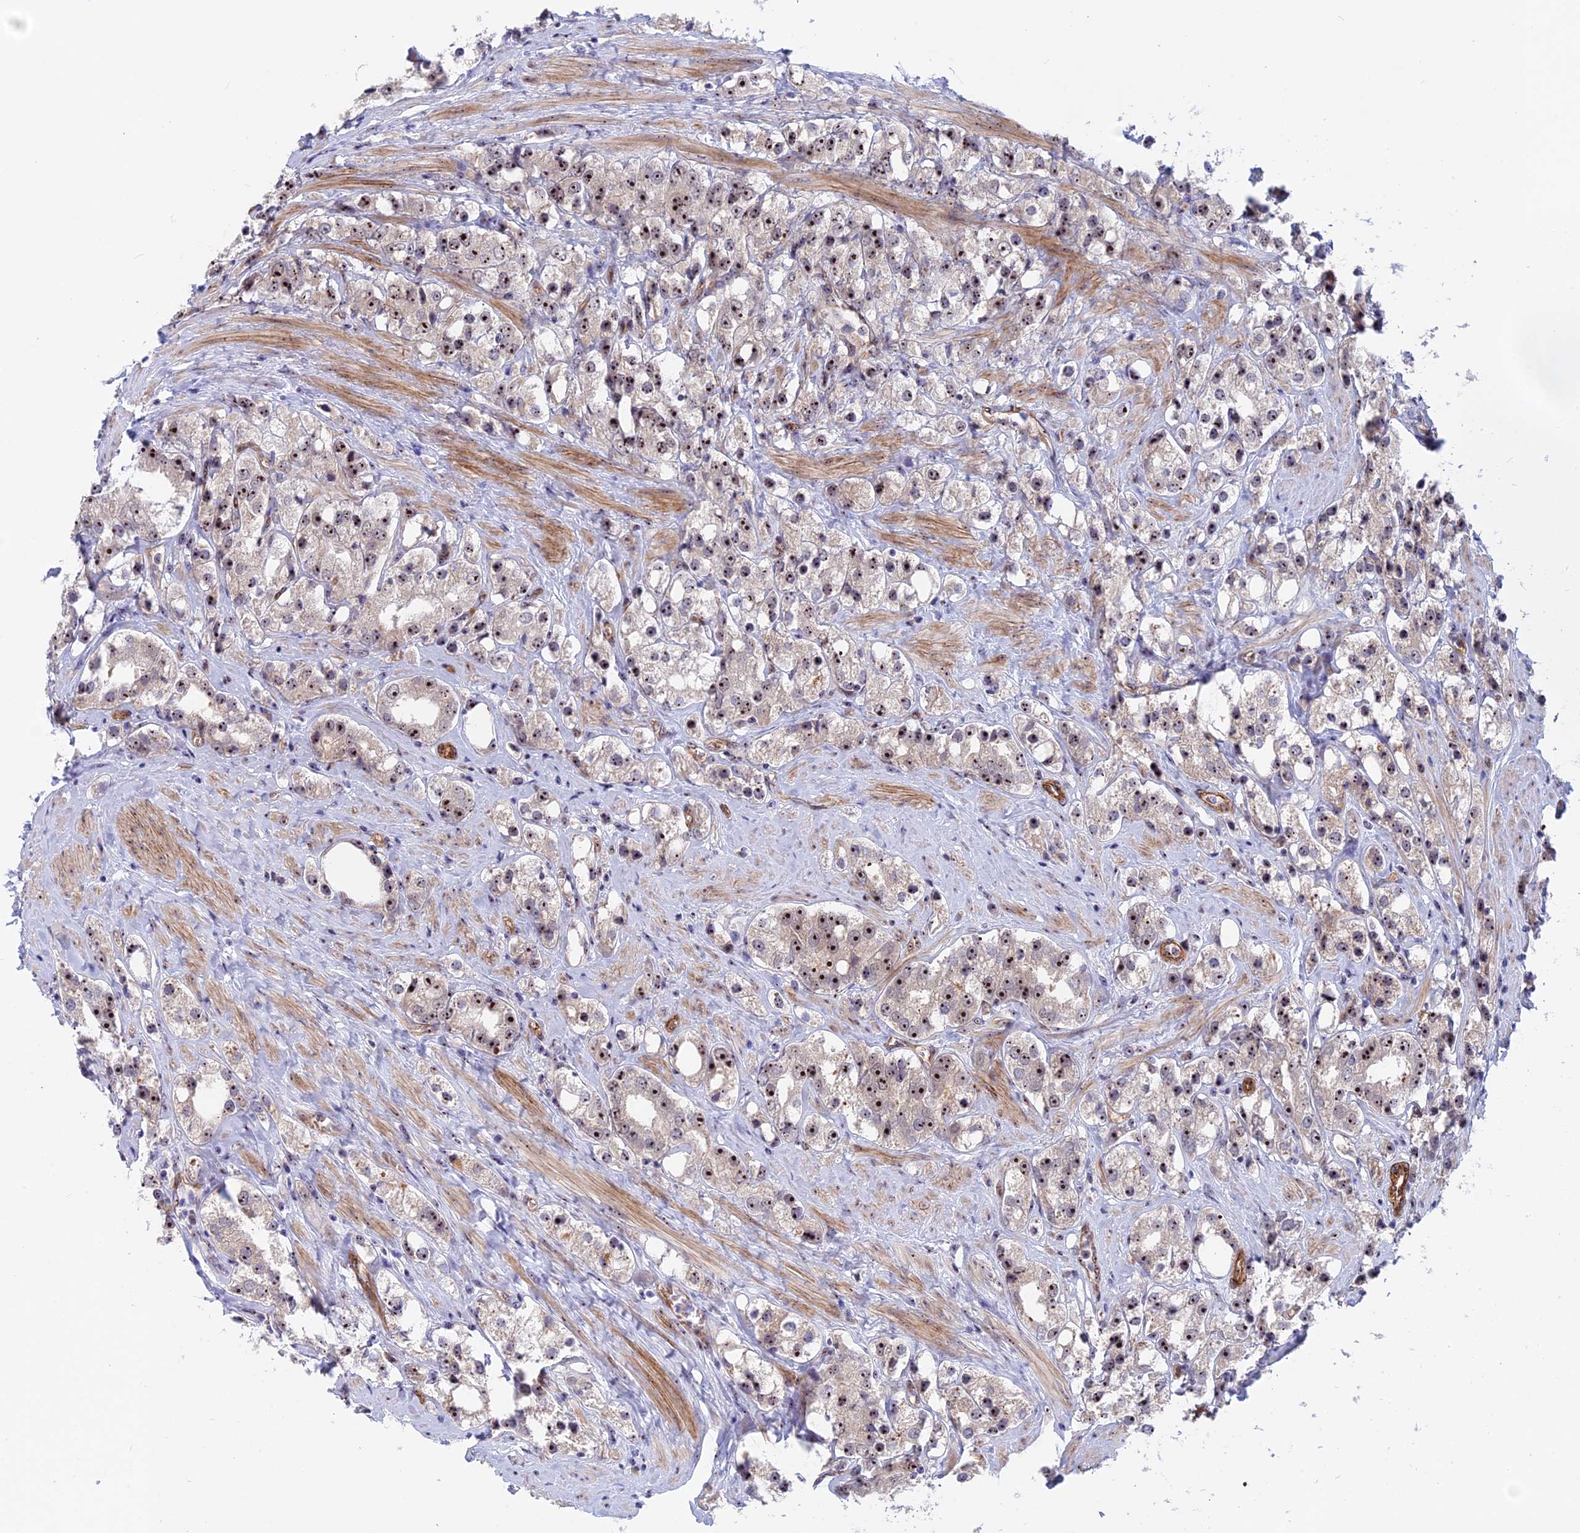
{"staining": {"intensity": "strong", "quantity": ">75%", "location": "nuclear"}, "tissue": "prostate cancer", "cell_type": "Tumor cells", "image_type": "cancer", "snomed": [{"axis": "morphology", "description": "Adenocarcinoma, NOS"}, {"axis": "topography", "description": "Prostate"}], "caption": "The histopathology image displays a brown stain indicating the presence of a protein in the nuclear of tumor cells in prostate adenocarcinoma. Using DAB (brown) and hematoxylin (blue) stains, captured at high magnification using brightfield microscopy.", "gene": "DBNDD1", "patient": {"sex": "male", "age": 79}}